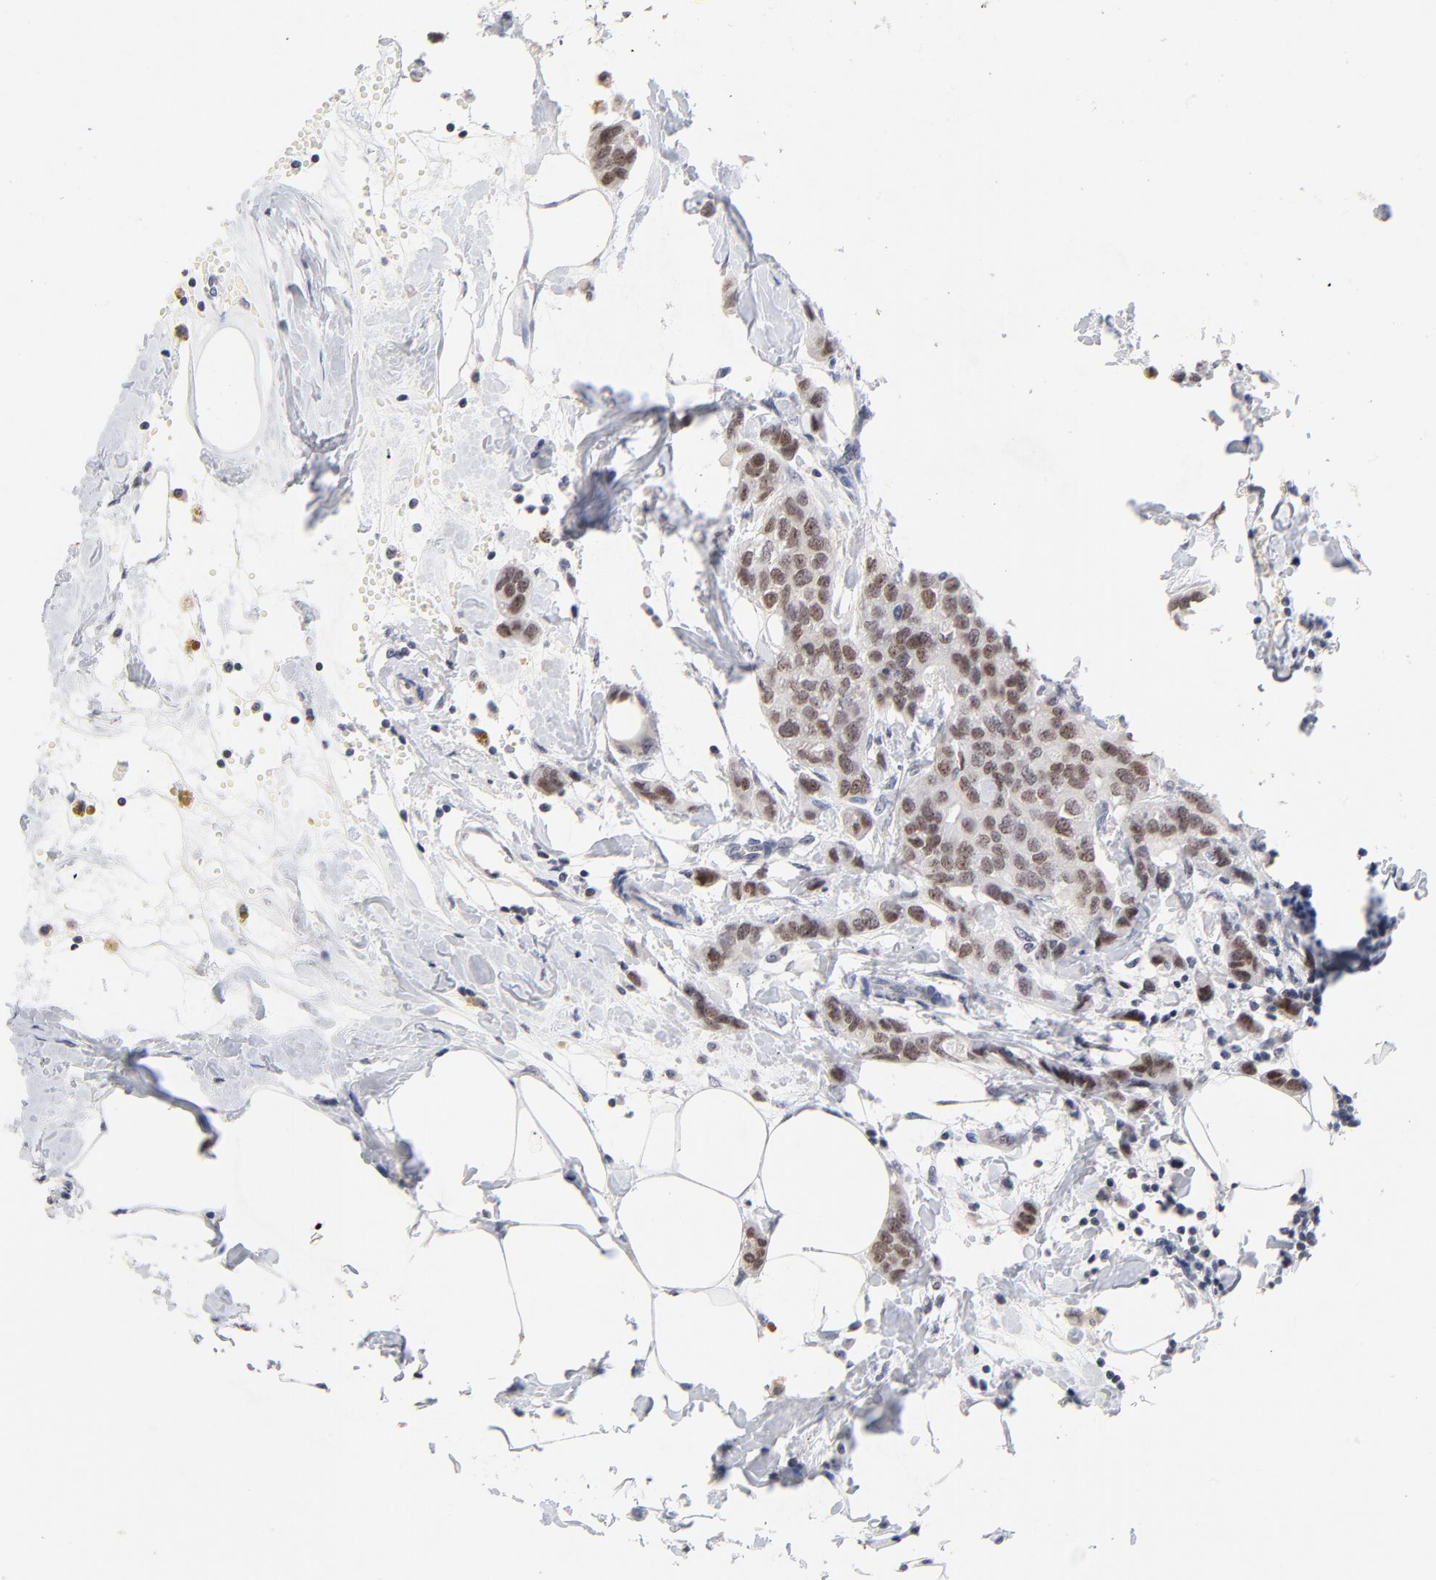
{"staining": {"intensity": "moderate", "quantity": "25%-75%", "location": "nuclear"}, "tissue": "breast cancer", "cell_type": "Tumor cells", "image_type": "cancer", "snomed": [{"axis": "morphology", "description": "Normal tissue, NOS"}, {"axis": "morphology", "description": "Duct carcinoma"}, {"axis": "topography", "description": "Breast"}], "caption": "Brown immunohistochemical staining in invasive ductal carcinoma (breast) demonstrates moderate nuclear positivity in about 25%-75% of tumor cells. The staining is performed using DAB (3,3'-diaminobenzidine) brown chromogen to label protein expression. The nuclei are counter-stained blue using hematoxylin.", "gene": "ORC2", "patient": {"sex": "female", "age": 50}}